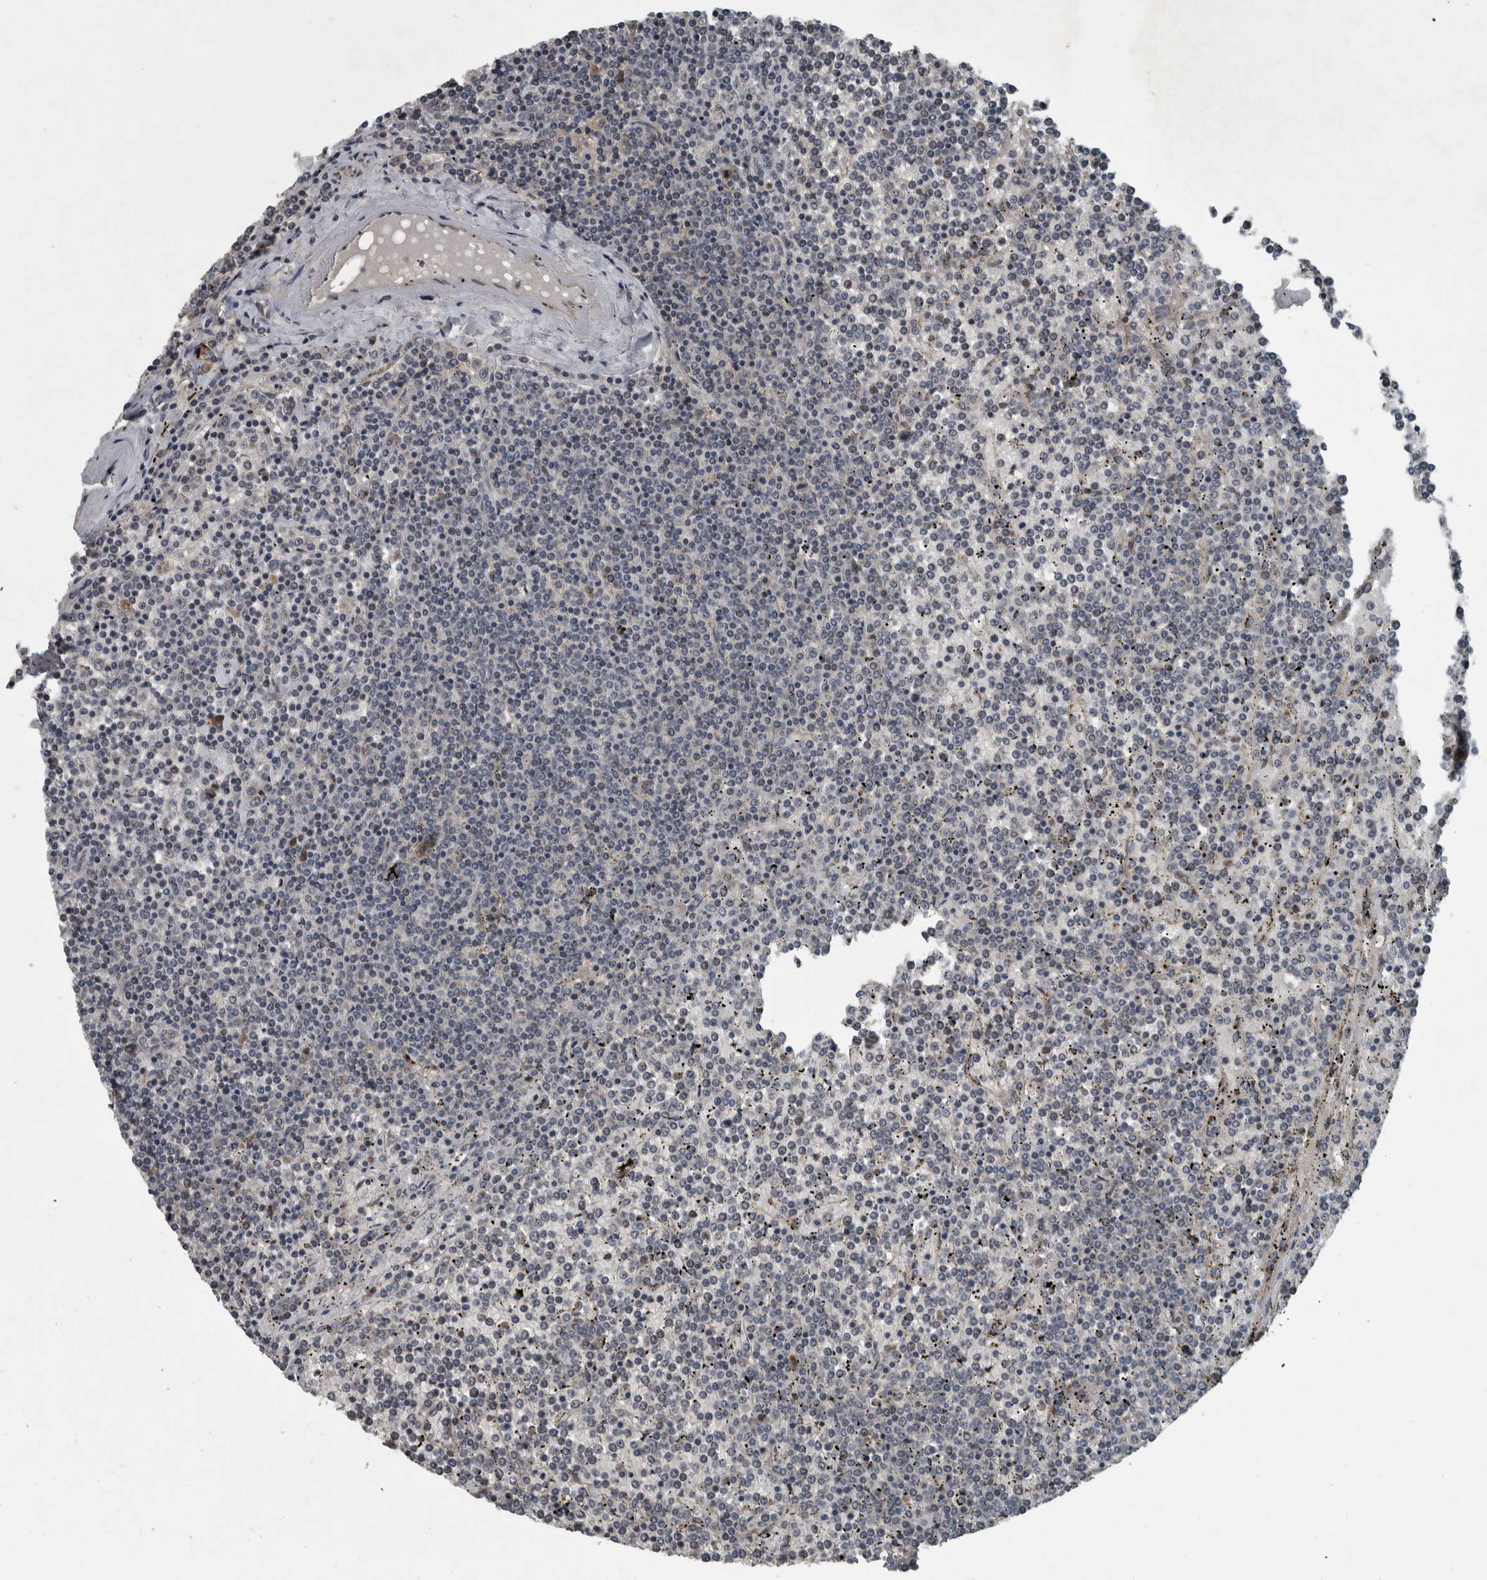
{"staining": {"intensity": "negative", "quantity": "none", "location": "none"}, "tissue": "lymphoma", "cell_type": "Tumor cells", "image_type": "cancer", "snomed": [{"axis": "morphology", "description": "Malignant lymphoma, non-Hodgkin's type, Low grade"}, {"axis": "topography", "description": "Spleen"}], "caption": "The immunohistochemistry image has no significant expression in tumor cells of lymphoma tissue.", "gene": "ZNF345", "patient": {"sex": "female", "age": 19}}